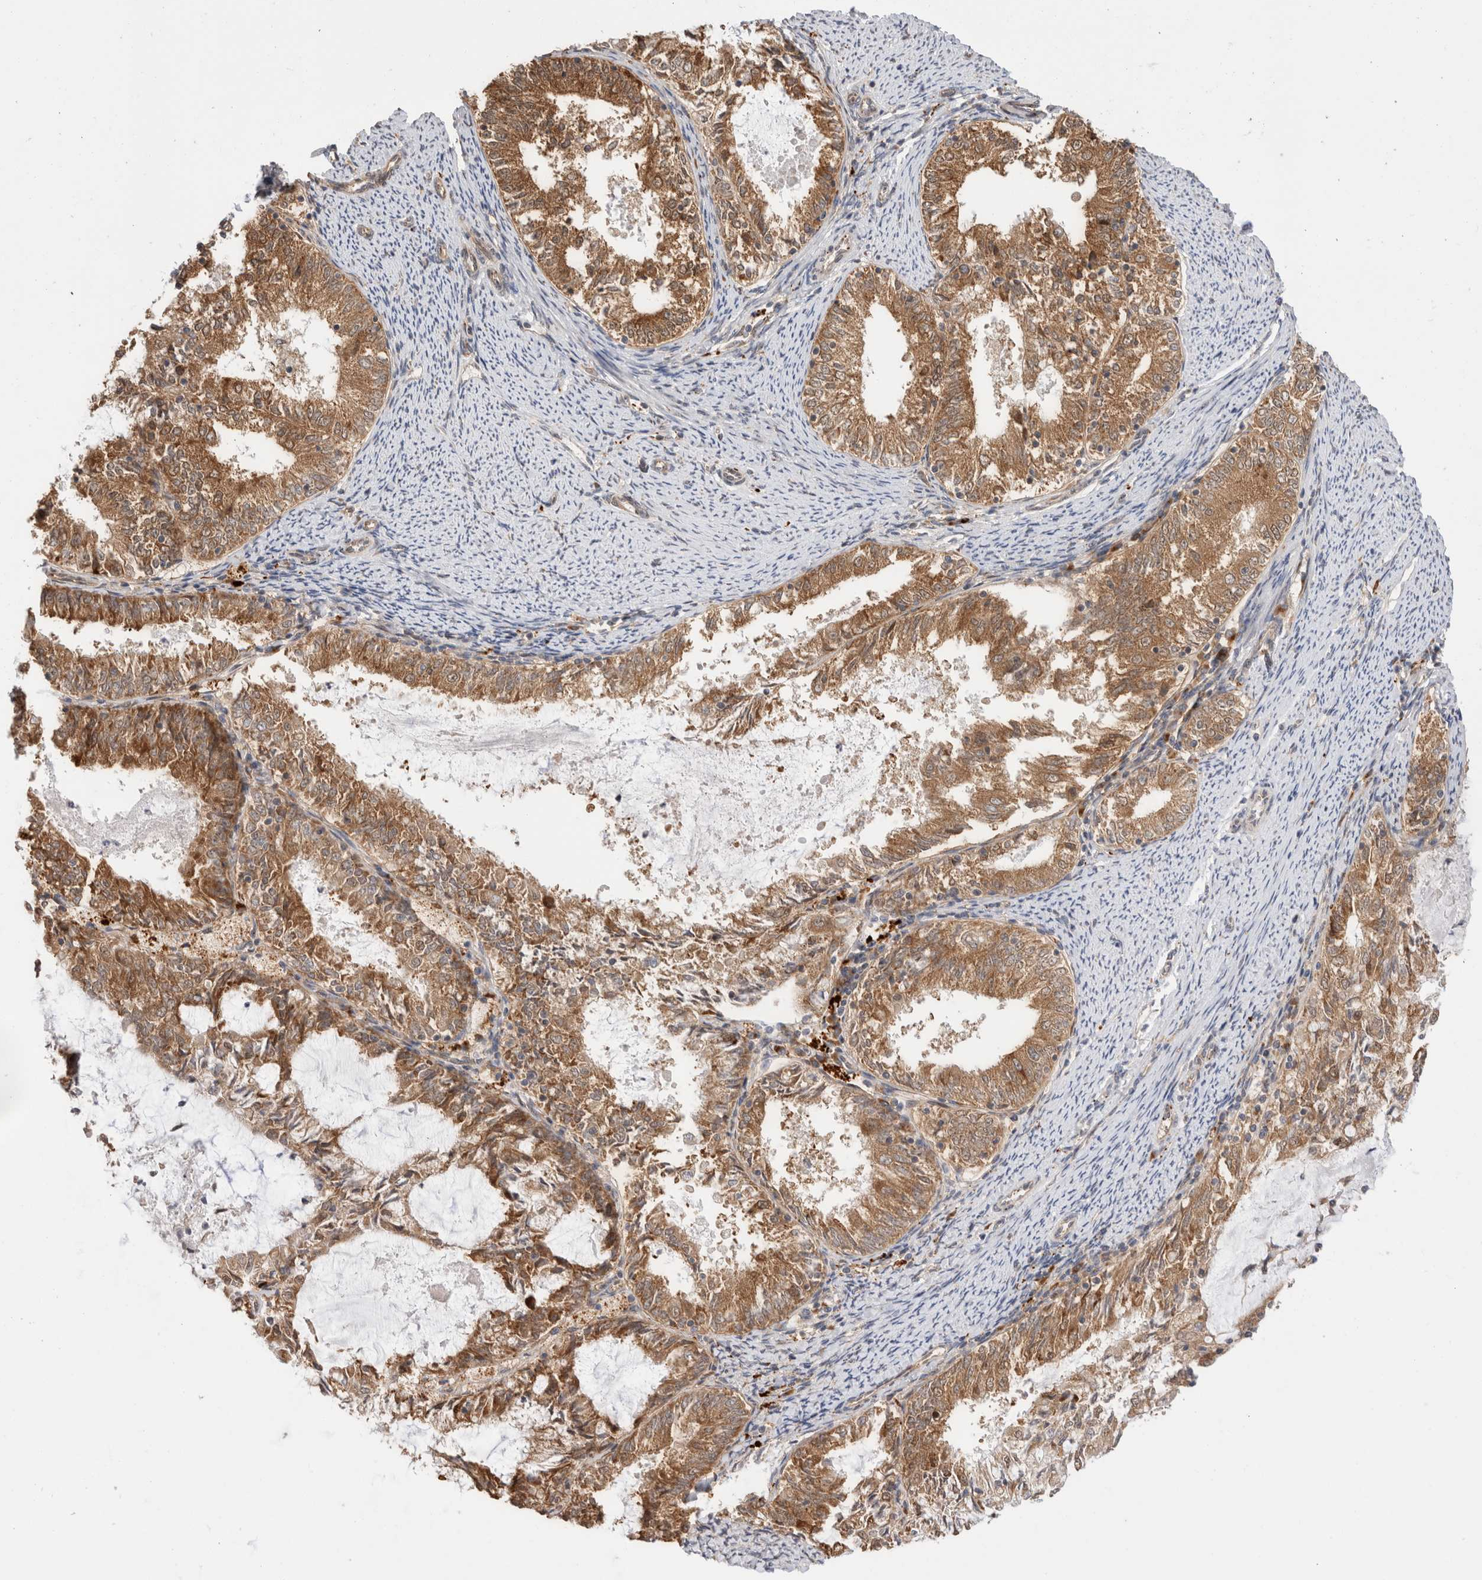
{"staining": {"intensity": "moderate", "quantity": ">75%", "location": "cytoplasmic/membranous"}, "tissue": "endometrial cancer", "cell_type": "Tumor cells", "image_type": "cancer", "snomed": [{"axis": "morphology", "description": "Adenocarcinoma, NOS"}, {"axis": "topography", "description": "Endometrium"}], "caption": "A medium amount of moderate cytoplasmic/membranous positivity is appreciated in about >75% of tumor cells in endometrial cancer (adenocarcinoma) tissue.", "gene": "ACTL9", "patient": {"sex": "female", "age": 57}}